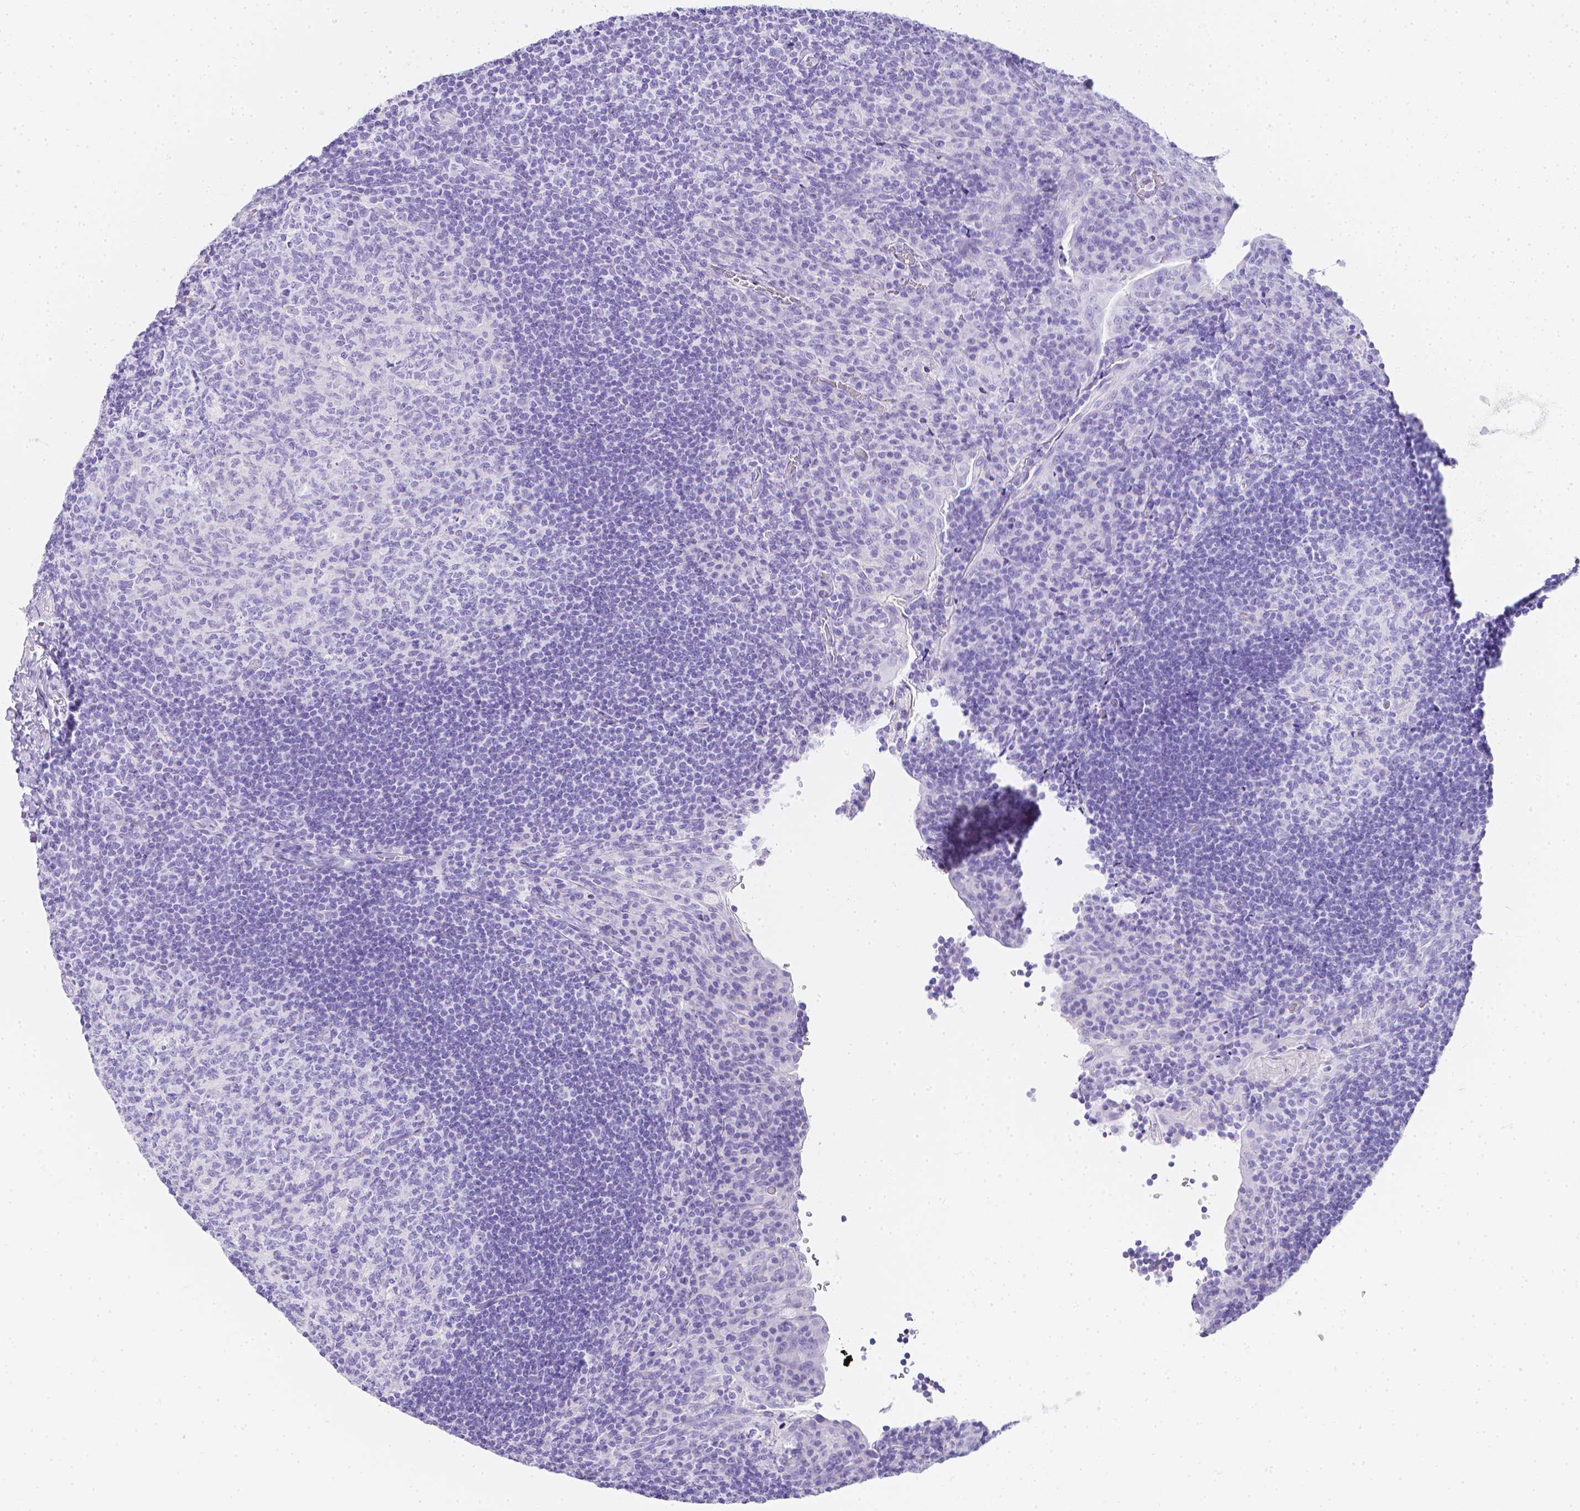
{"staining": {"intensity": "negative", "quantity": "none", "location": "none"}, "tissue": "tonsil", "cell_type": "Germinal center cells", "image_type": "normal", "snomed": [{"axis": "morphology", "description": "Normal tissue, NOS"}, {"axis": "topography", "description": "Tonsil"}], "caption": "DAB immunohistochemical staining of benign tonsil demonstrates no significant expression in germinal center cells. (DAB immunohistochemistry (IHC) with hematoxylin counter stain).", "gene": "LGALS4", "patient": {"sex": "male", "age": 17}}